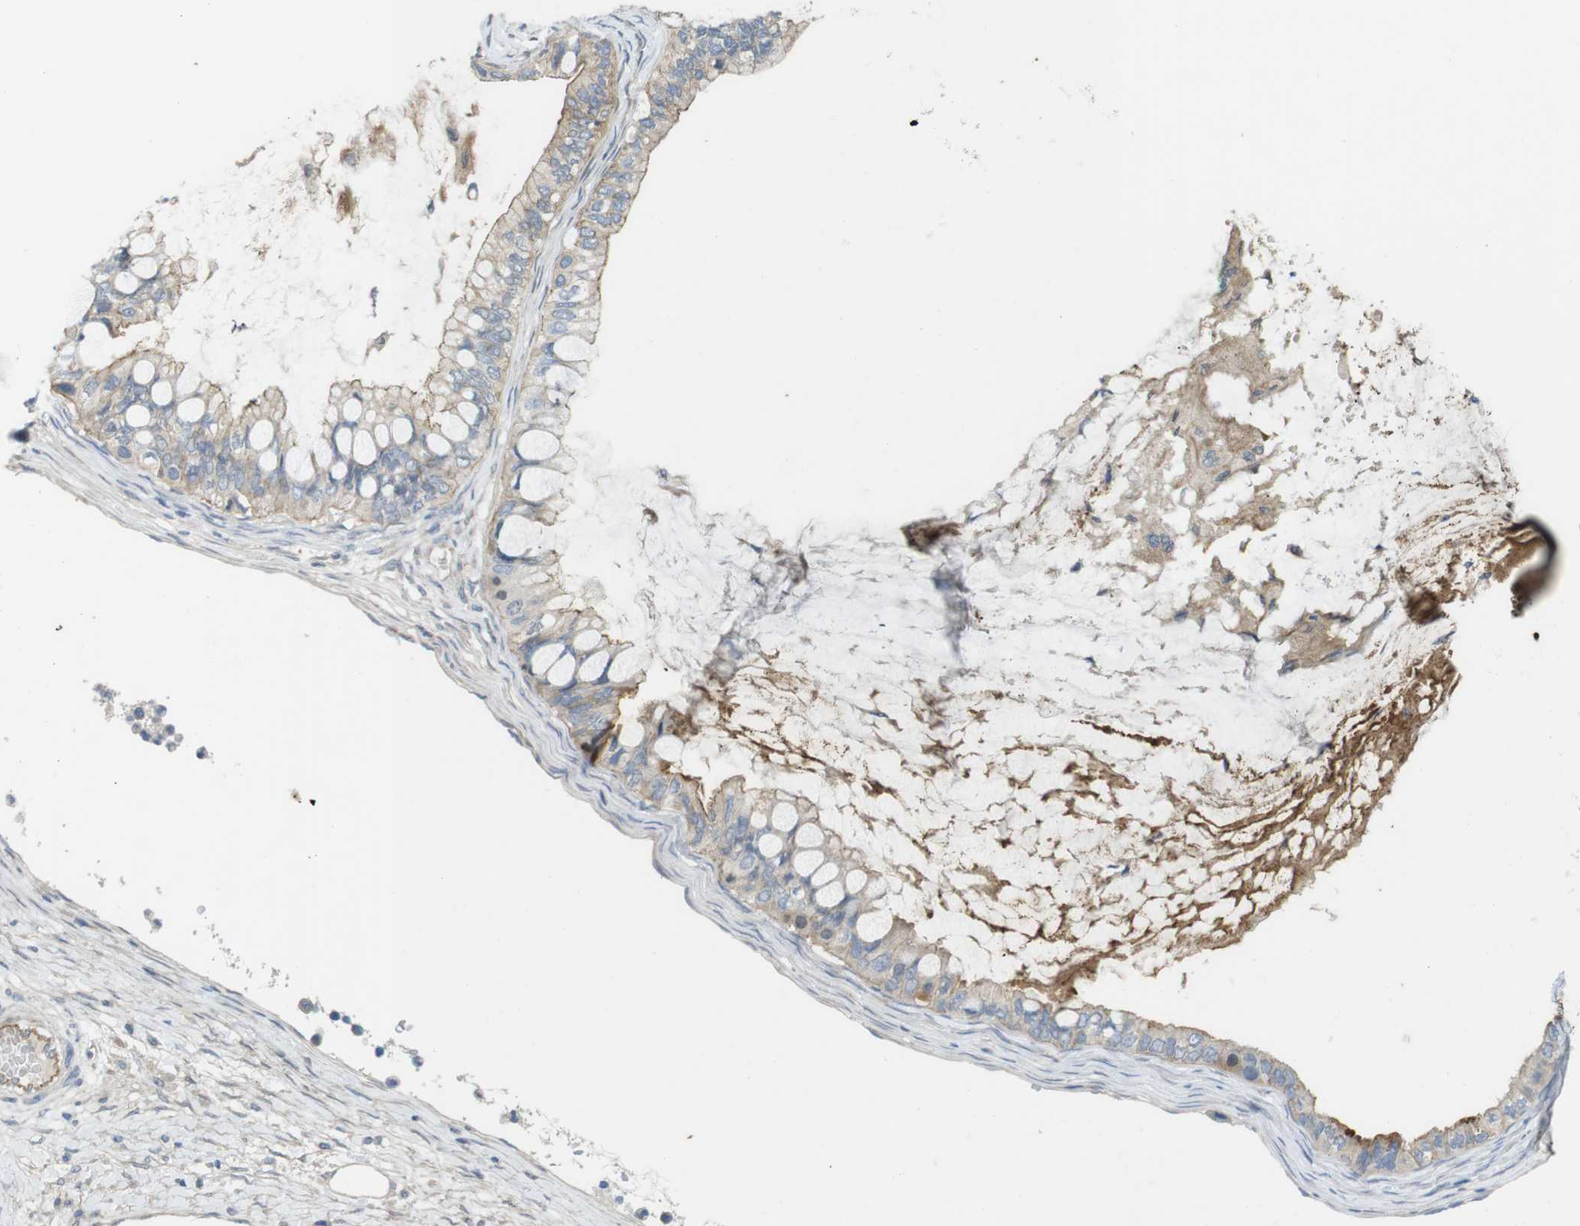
{"staining": {"intensity": "weak", "quantity": "25%-75%", "location": "cytoplasmic/membranous"}, "tissue": "ovarian cancer", "cell_type": "Tumor cells", "image_type": "cancer", "snomed": [{"axis": "morphology", "description": "Cystadenocarcinoma, mucinous, NOS"}, {"axis": "topography", "description": "Ovary"}], "caption": "Approximately 25%-75% of tumor cells in human mucinous cystadenocarcinoma (ovarian) display weak cytoplasmic/membranous protein positivity as visualized by brown immunohistochemical staining.", "gene": "ABHD15", "patient": {"sex": "female", "age": 80}}